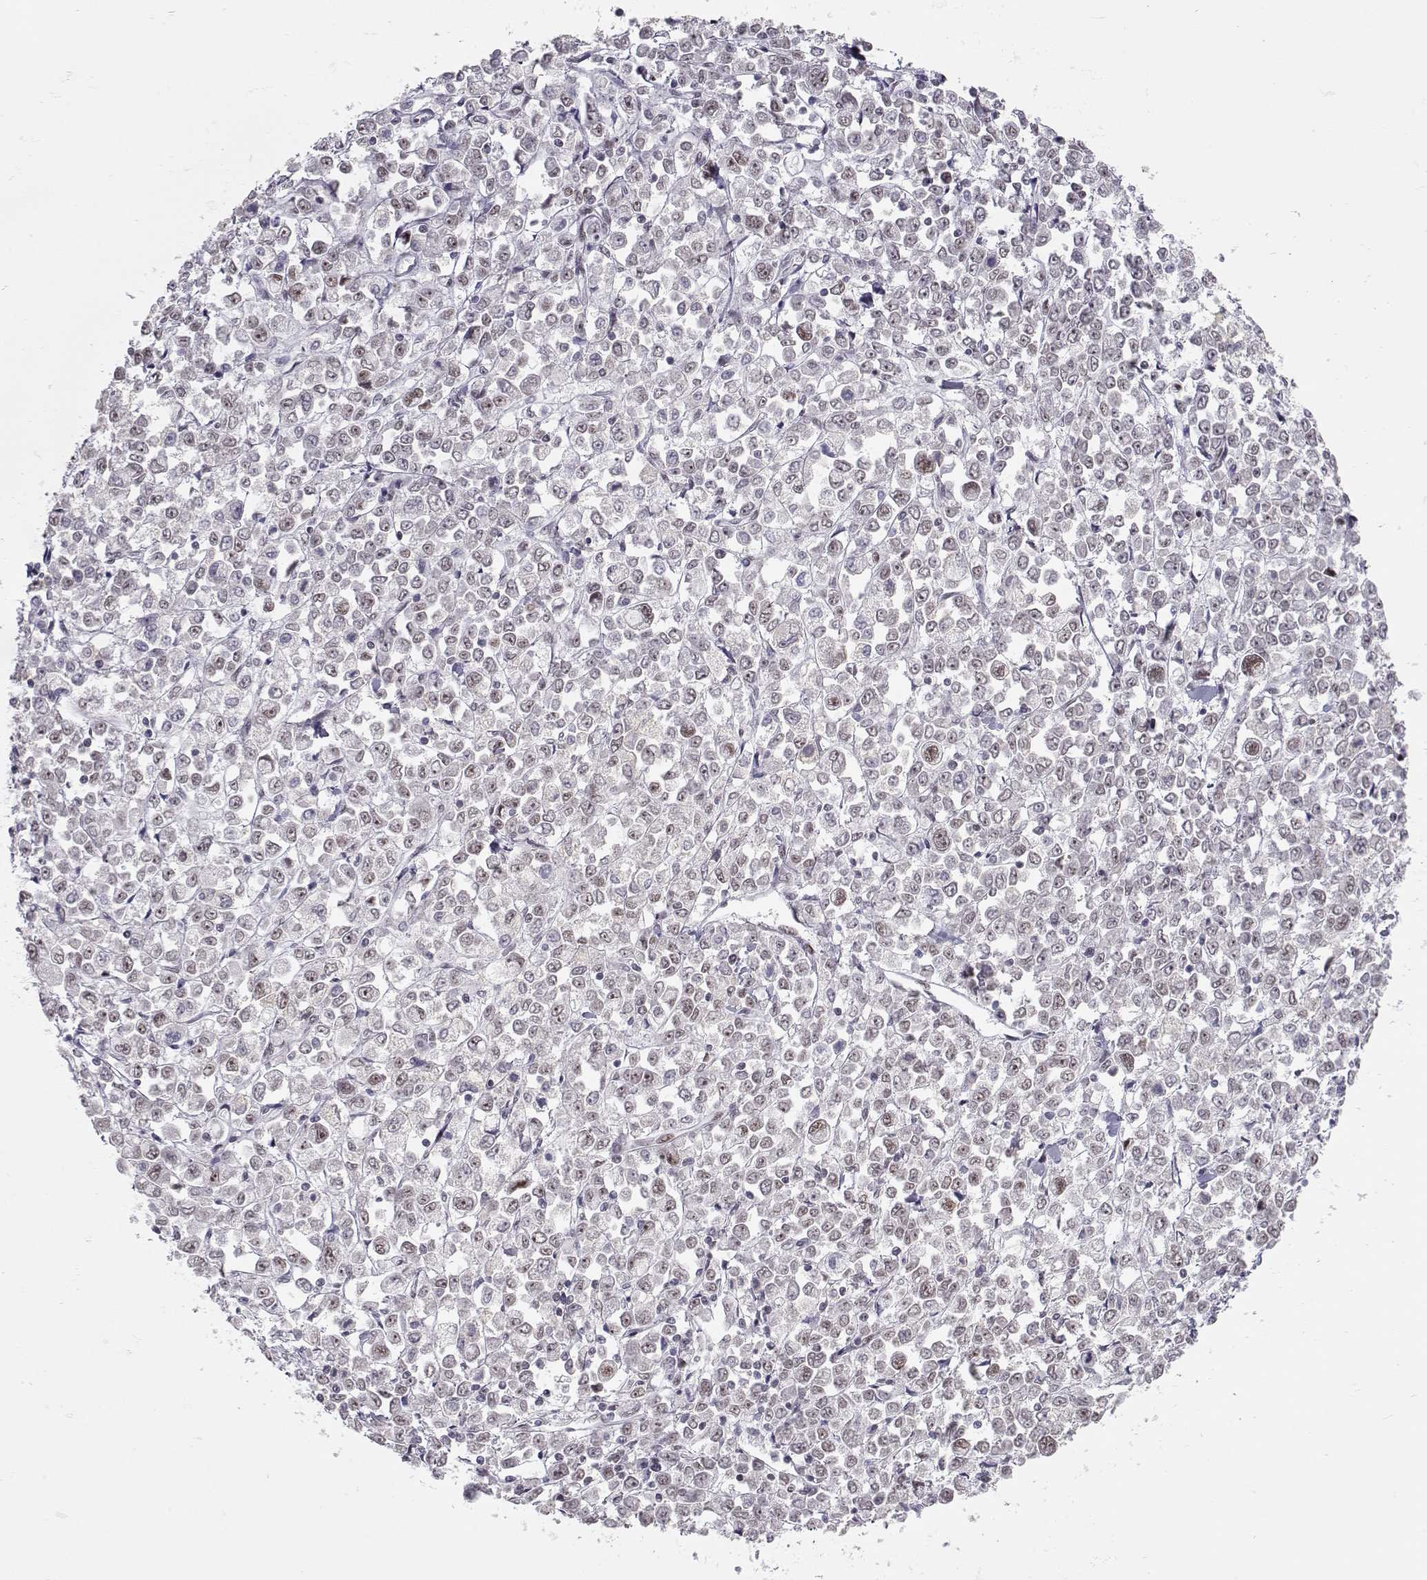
{"staining": {"intensity": "negative", "quantity": "none", "location": "none"}, "tissue": "stomach cancer", "cell_type": "Tumor cells", "image_type": "cancer", "snomed": [{"axis": "morphology", "description": "Adenocarcinoma, NOS"}, {"axis": "topography", "description": "Stomach, upper"}], "caption": "An IHC photomicrograph of stomach adenocarcinoma is shown. There is no staining in tumor cells of stomach adenocarcinoma.", "gene": "SIX6", "patient": {"sex": "male", "age": 70}}